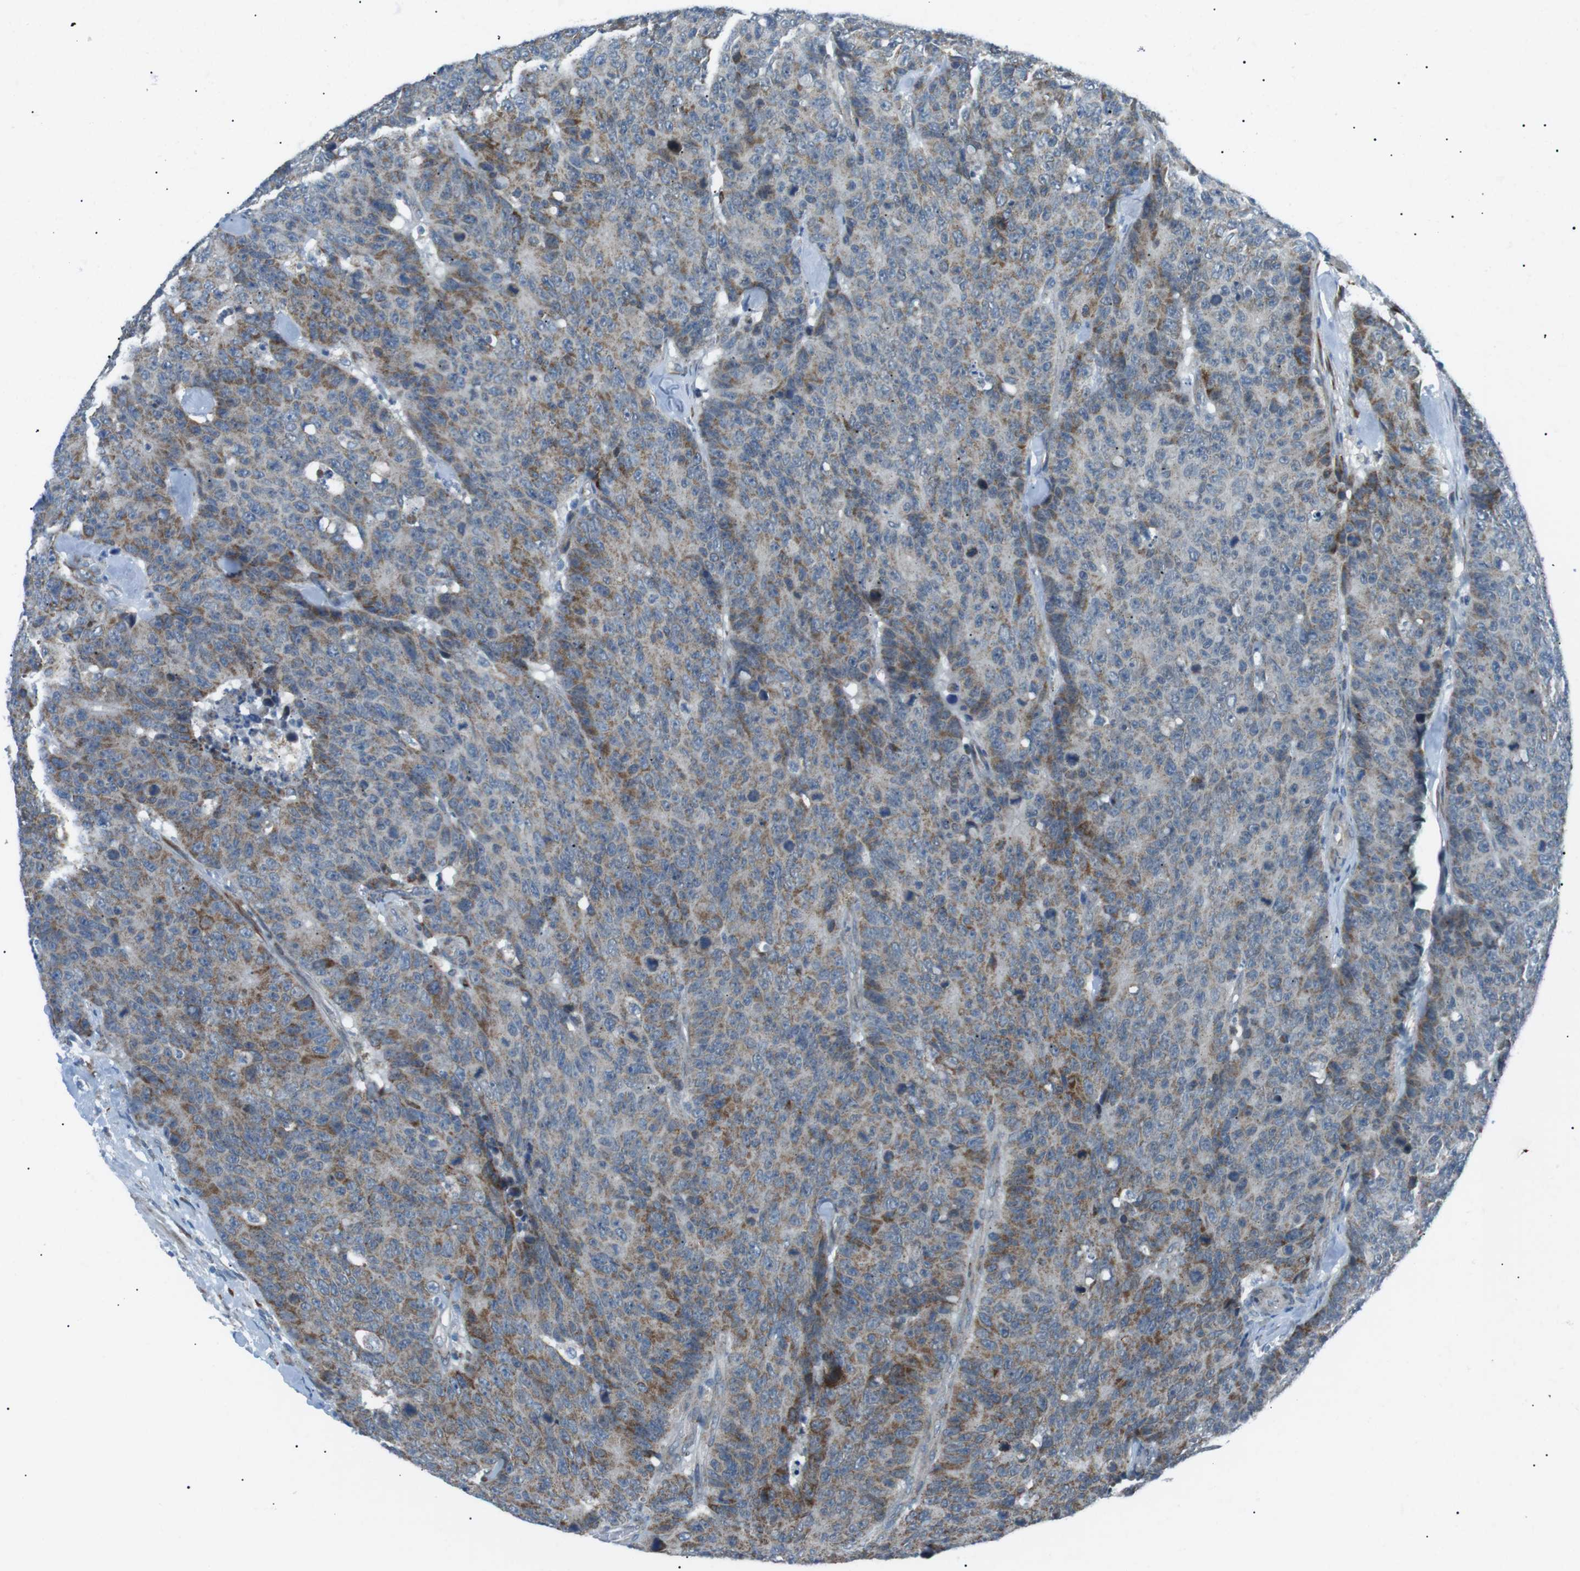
{"staining": {"intensity": "moderate", "quantity": "25%-75%", "location": "cytoplasmic/membranous"}, "tissue": "colorectal cancer", "cell_type": "Tumor cells", "image_type": "cancer", "snomed": [{"axis": "morphology", "description": "Adenocarcinoma, NOS"}, {"axis": "topography", "description": "Colon"}], "caption": "High-power microscopy captured an immunohistochemistry micrograph of colorectal adenocarcinoma, revealing moderate cytoplasmic/membranous staining in approximately 25%-75% of tumor cells. The staining is performed using DAB brown chromogen to label protein expression. The nuclei are counter-stained blue using hematoxylin.", "gene": "ARID5B", "patient": {"sex": "female", "age": 86}}